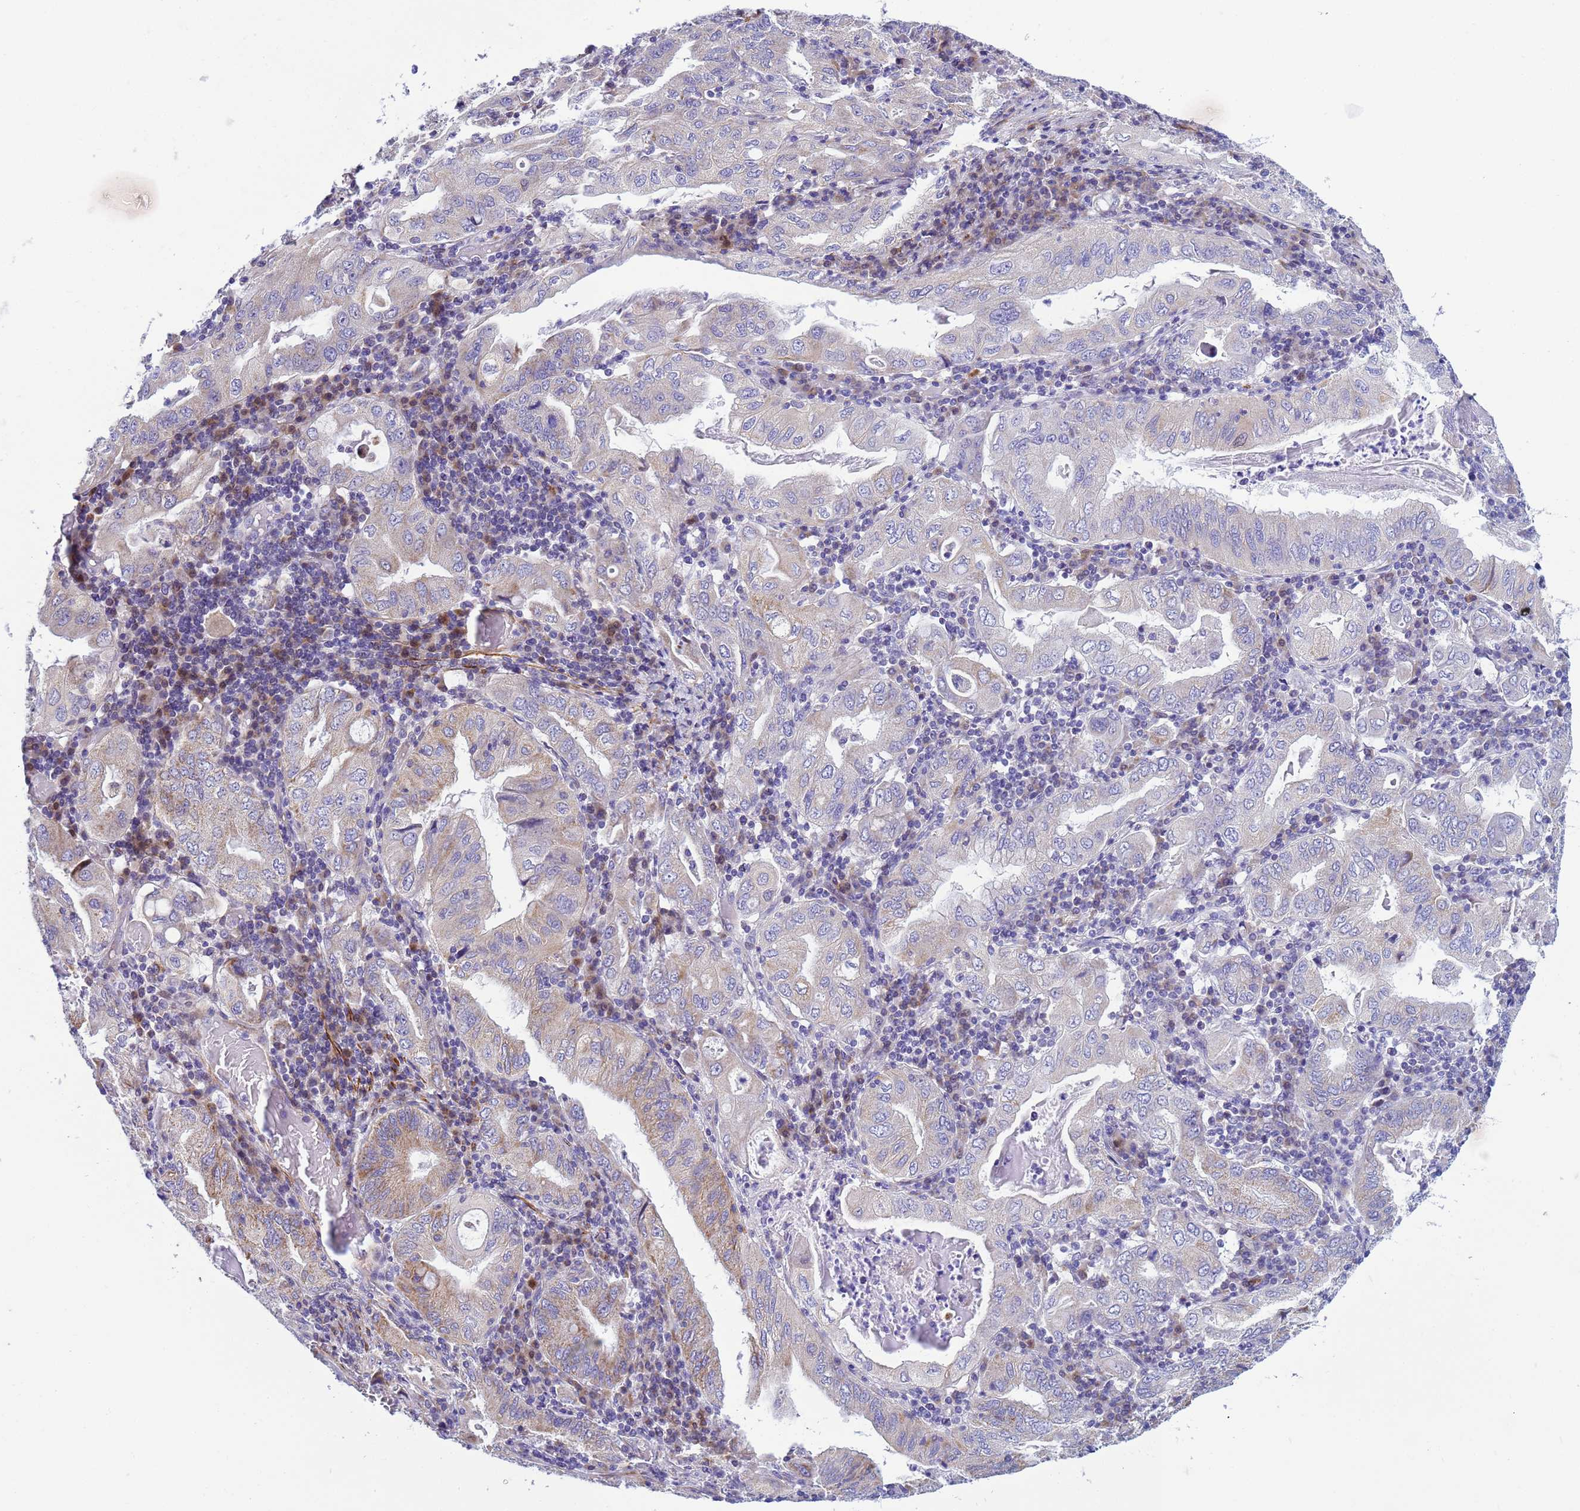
{"staining": {"intensity": "weak", "quantity": "<25%", "location": "cytoplasmic/membranous"}, "tissue": "stomach cancer", "cell_type": "Tumor cells", "image_type": "cancer", "snomed": [{"axis": "morphology", "description": "Normal tissue, NOS"}, {"axis": "morphology", "description": "Adenocarcinoma, NOS"}, {"axis": "topography", "description": "Esophagus"}, {"axis": "topography", "description": "Stomach, upper"}, {"axis": "topography", "description": "Peripheral nerve tissue"}], "caption": "A photomicrograph of human stomach adenocarcinoma is negative for staining in tumor cells.", "gene": "P2RX7", "patient": {"sex": "male", "age": 62}}